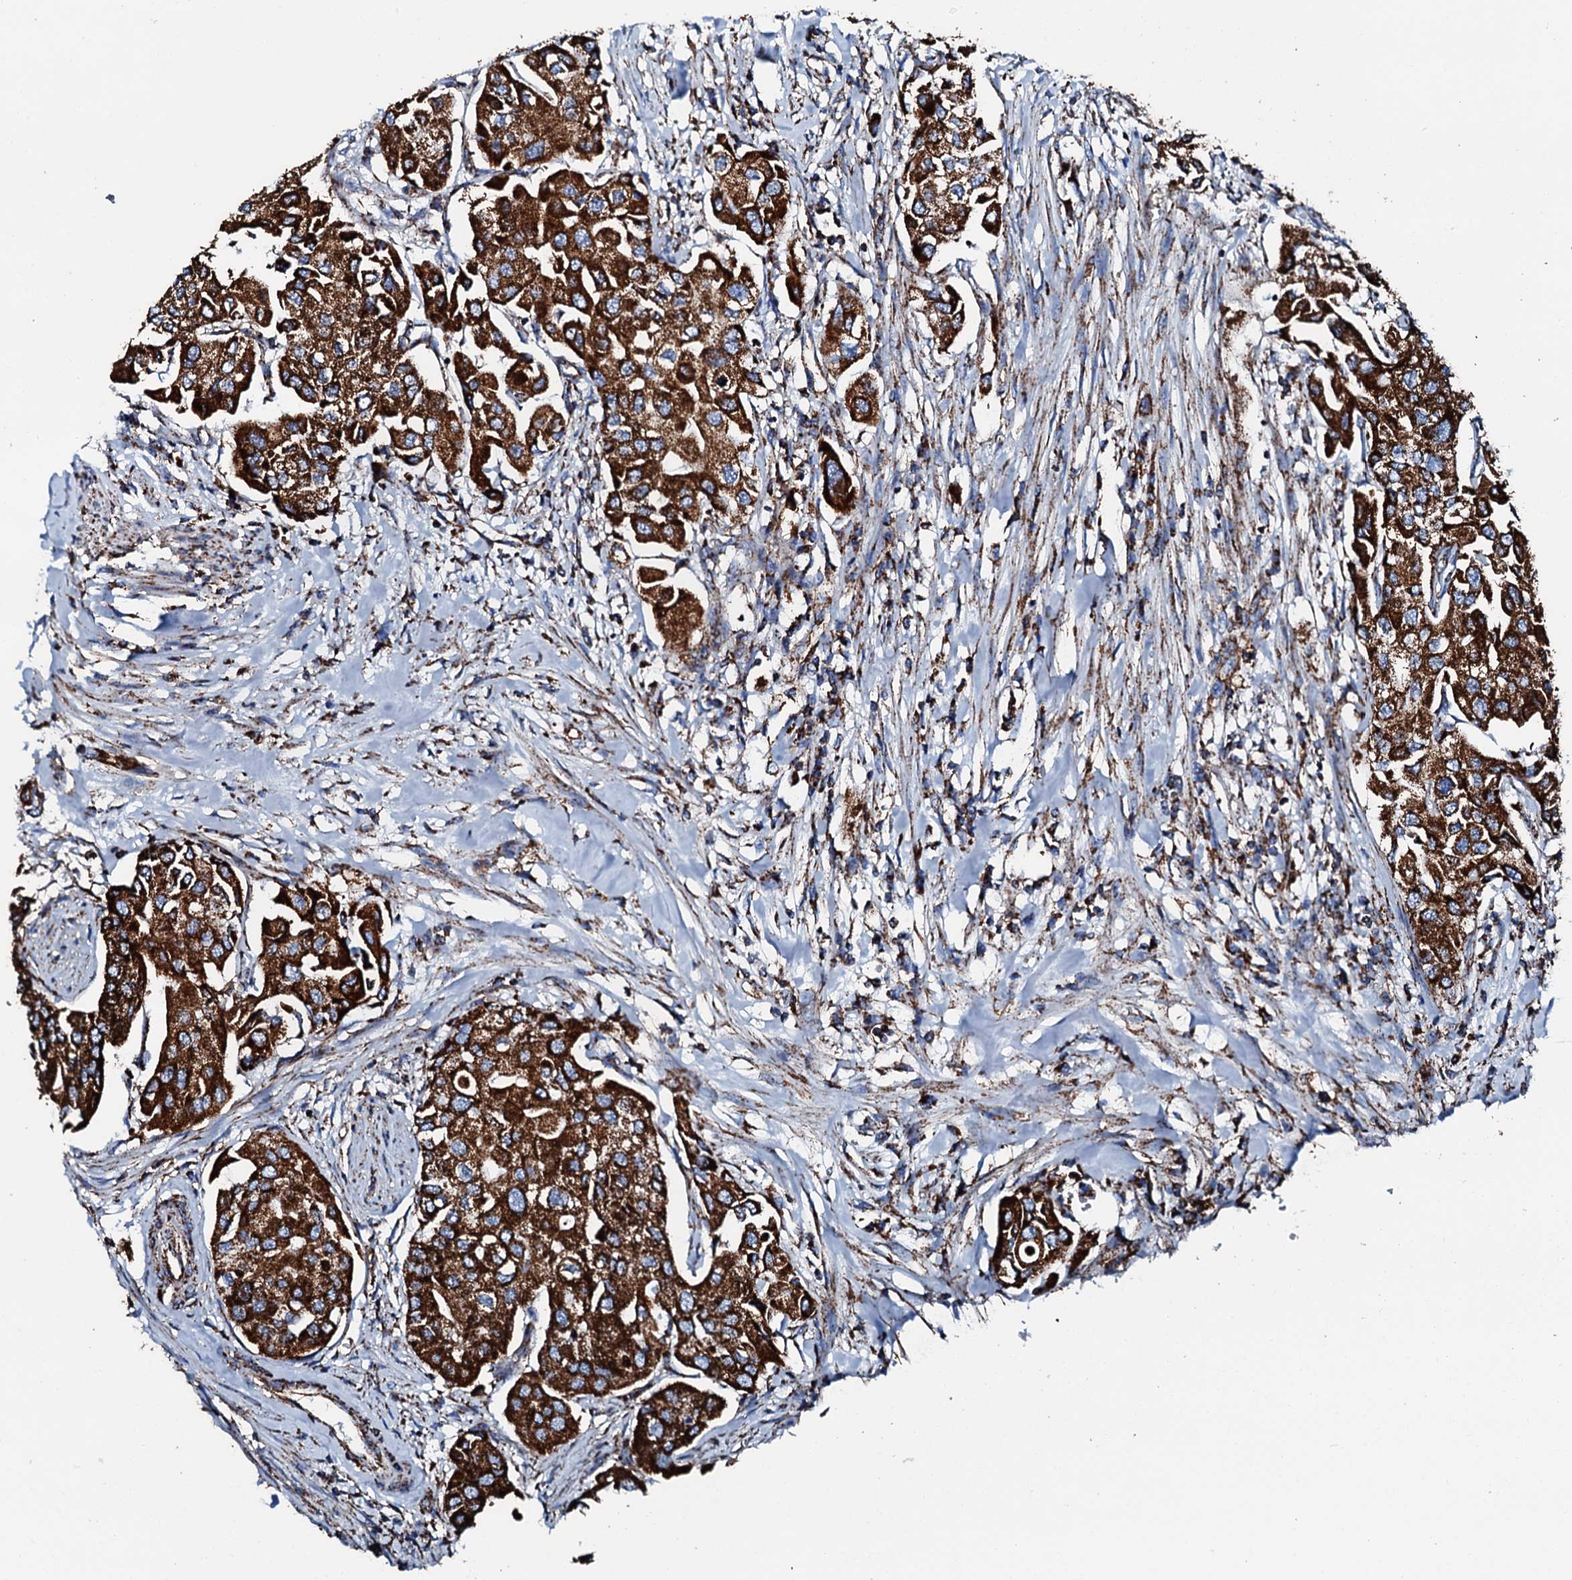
{"staining": {"intensity": "strong", "quantity": ">75%", "location": "cytoplasmic/membranous"}, "tissue": "urothelial cancer", "cell_type": "Tumor cells", "image_type": "cancer", "snomed": [{"axis": "morphology", "description": "Urothelial carcinoma, High grade"}, {"axis": "topography", "description": "Urinary bladder"}], "caption": "This image demonstrates urothelial cancer stained with IHC to label a protein in brown. The cytoplasmic/membranous of tumor cells show strong positivity for the protein. Nuclei are counter-stained blue.", "gene": "HADH", "patient": {"sex": "male", "age": 64}}